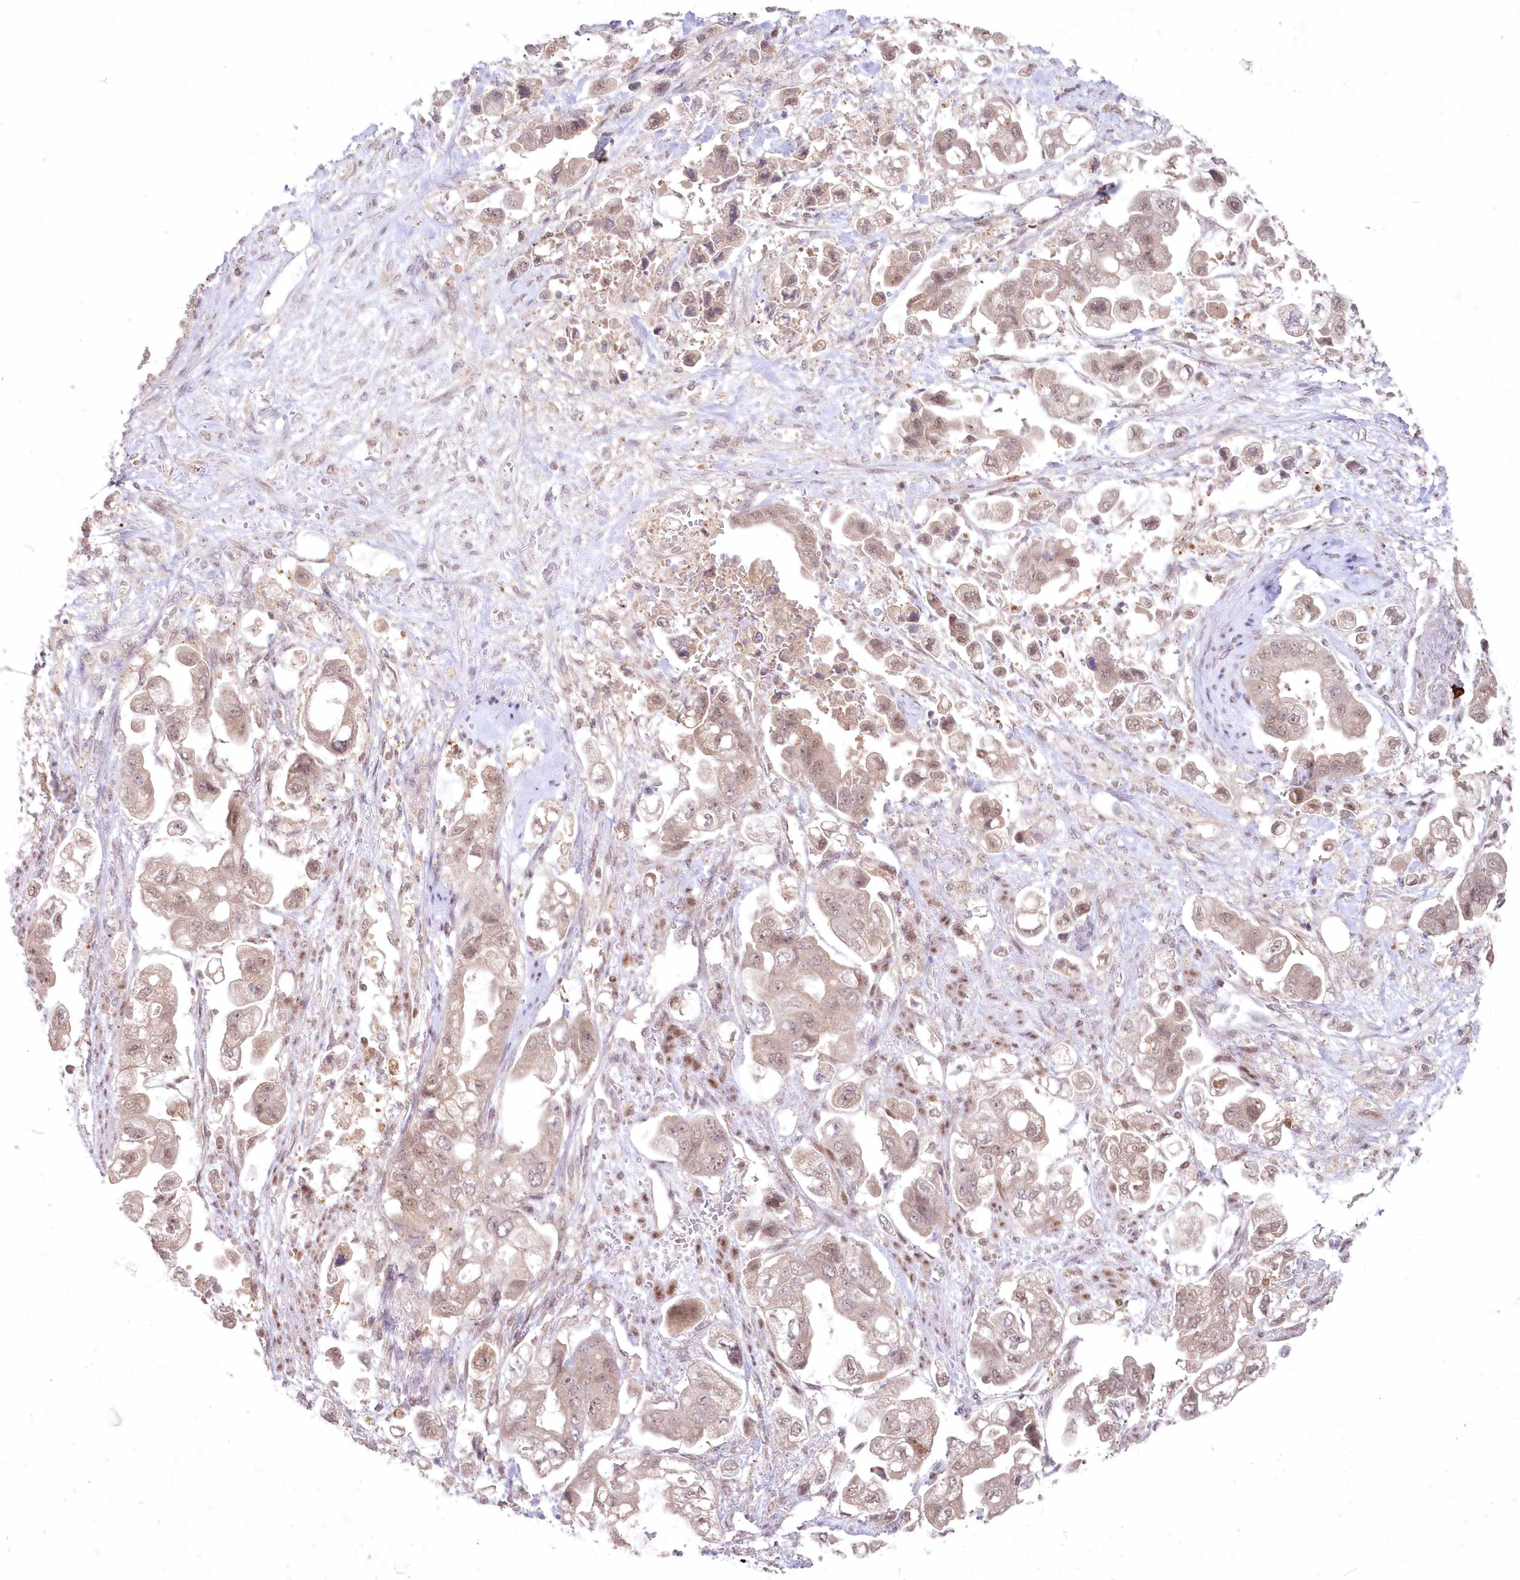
{"staining": {"intensity": "weak", "quantity": "25%-75%", "location": "nuclear"}, "tissue": "stomach cancer", "cell_type": "Tumor cells", "image_type": "cancer", "snomed": [{"axis": "morphology", "description": "Adenocarcinoma, NOS"}, {"axis": "topography", "description": "Stomach"}], "caption": "An immunohistochemistry histopathology image of tumor tissue is shown. Protein staining in brown labels weak nuclear positivity in stomach cancer within tumor cells.", "gene": "ASCC1", "patient": {"sex": "male", "age": 62}}